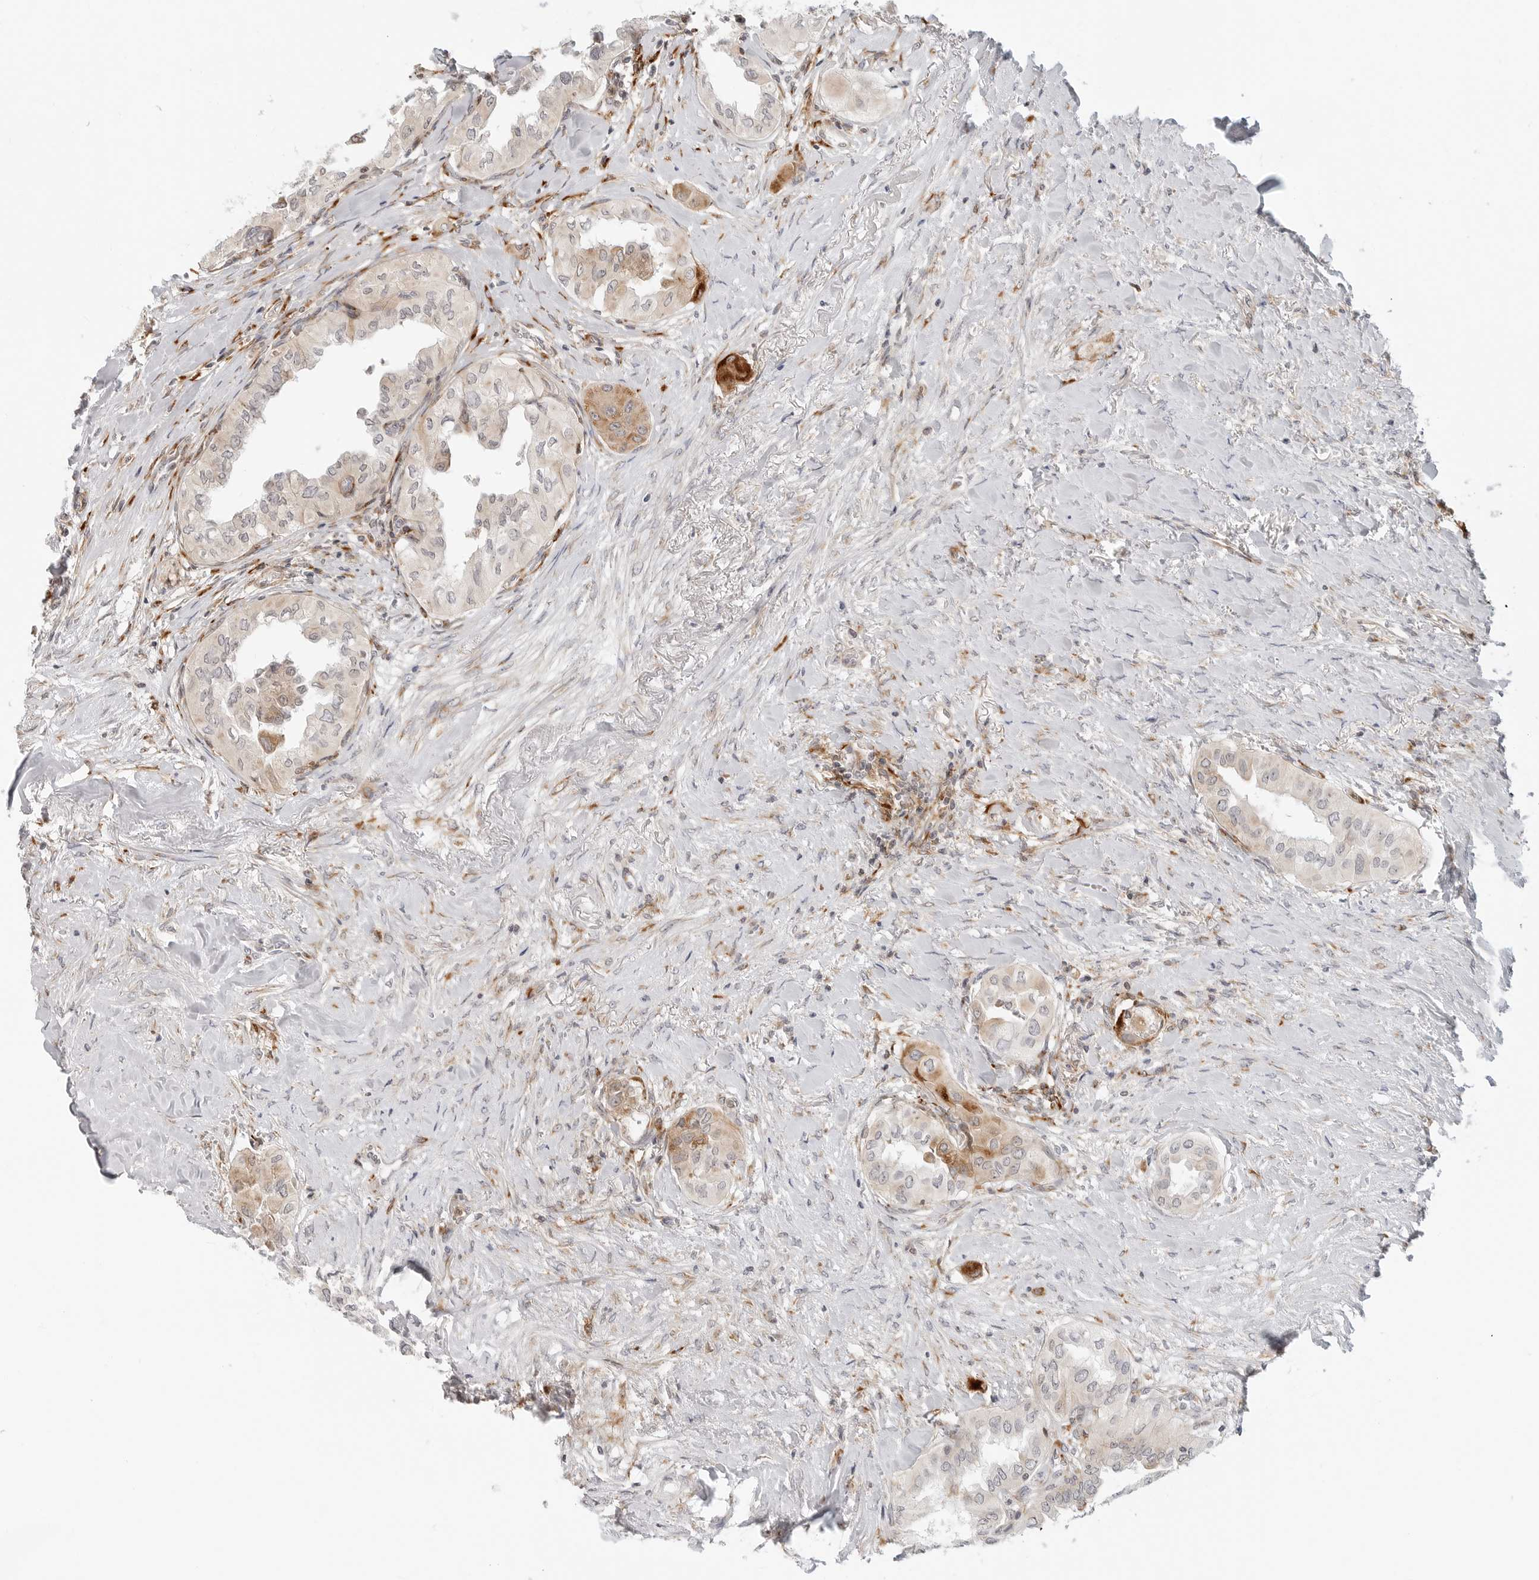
{"staining": {"intensity": "strong", "quantity": "<25%", "location": "cytoplasmic/membranous"}, "tissue": "thyroid cancer", "cell_type": "Tumor cells", "image_type": "cancer", "snomed": [{"axis": "morphology", "description": "Papillary adenocarcinoma, NOS"}, {"axis": "topography", "description": "Thyroid gland"}], "caption": "Strong cytoplasmic/membranous staining is seen in about <25% of tumor cells in papillary adenocarcinoma (thyroid). (Brightfield microscopy of DAB IHC at high magnification).", "gene": "C1QTNF1", "patient": {"sex": "female", "age": 59}}